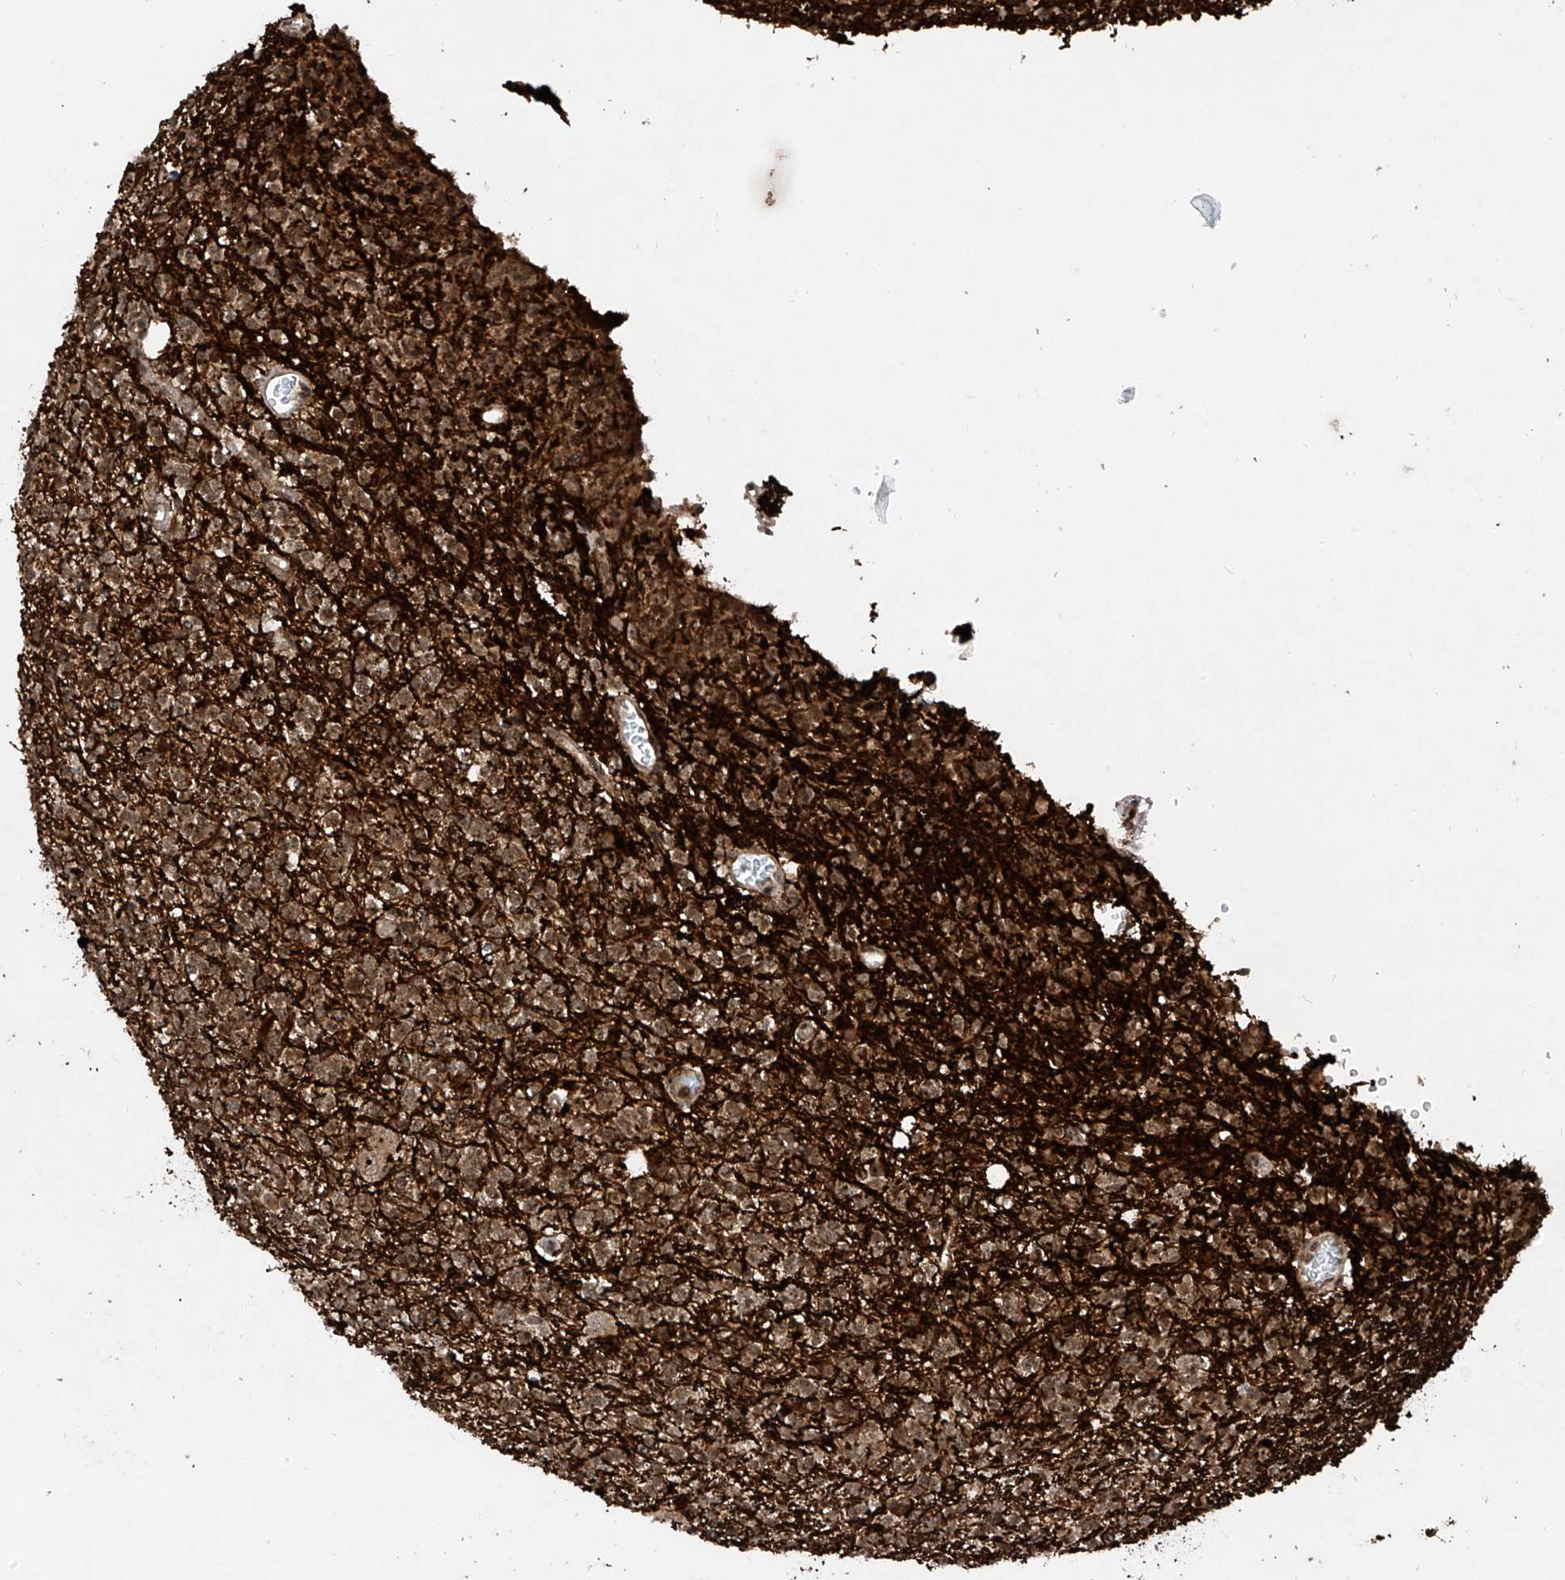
{"staining": {"intensity": "weak", "quantity": ">75%", "location": "cytoplasmic/membranous"}, "tissue": "glioma", "cell_type": "Tumor cells", "image_type": "cancer", "snomed": [{"axis": "morphology", "description": "Glioma, malignant, High grade"}, {"axis": "topography", "description": "Brain"}], "caption": "Glioma stained with immunohistochemistry reveals weak cytoplasmic/membranous positivity in about >75% of tumor cells.", "gene": "C1orf131", "patient": {"sex": "male", "age": 34}}